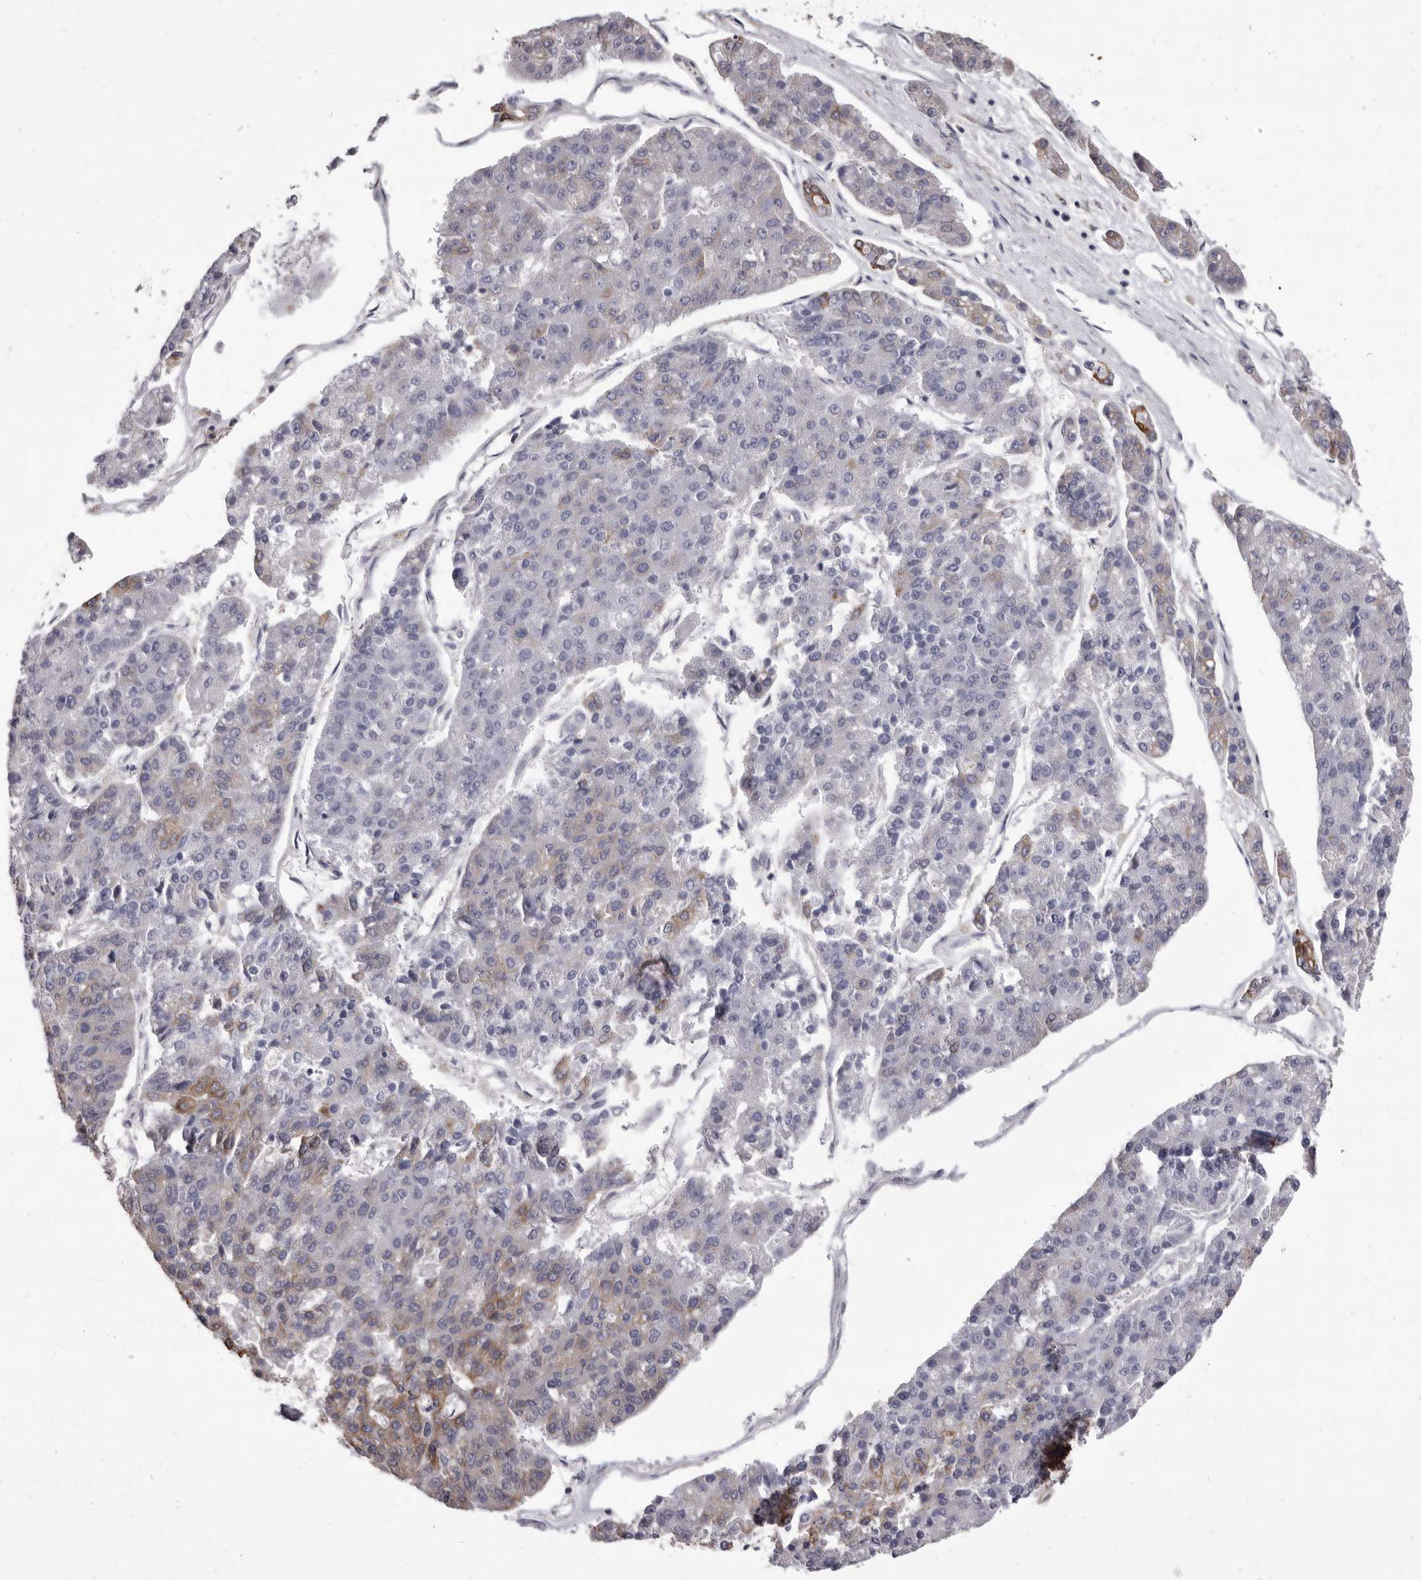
{"staining": {"intensity": "negative", "quantity": "none", "location": "none"}, "tissue": "pancreatic cancer", "cell_type": "Tumor cells", "image_type": "cancer", "snomed": [{"axis": "morphology", "description": "Adenocarcinoma, NOS"}, {"axis": "topography", "description": "Pancreas"}], "caption": "Tumor cells are negative for protein expression in human pancreatic cancer (adenocarcinoma).", "gene": "NIBAN1", "patient": {"sex": "male", "age": 50}}